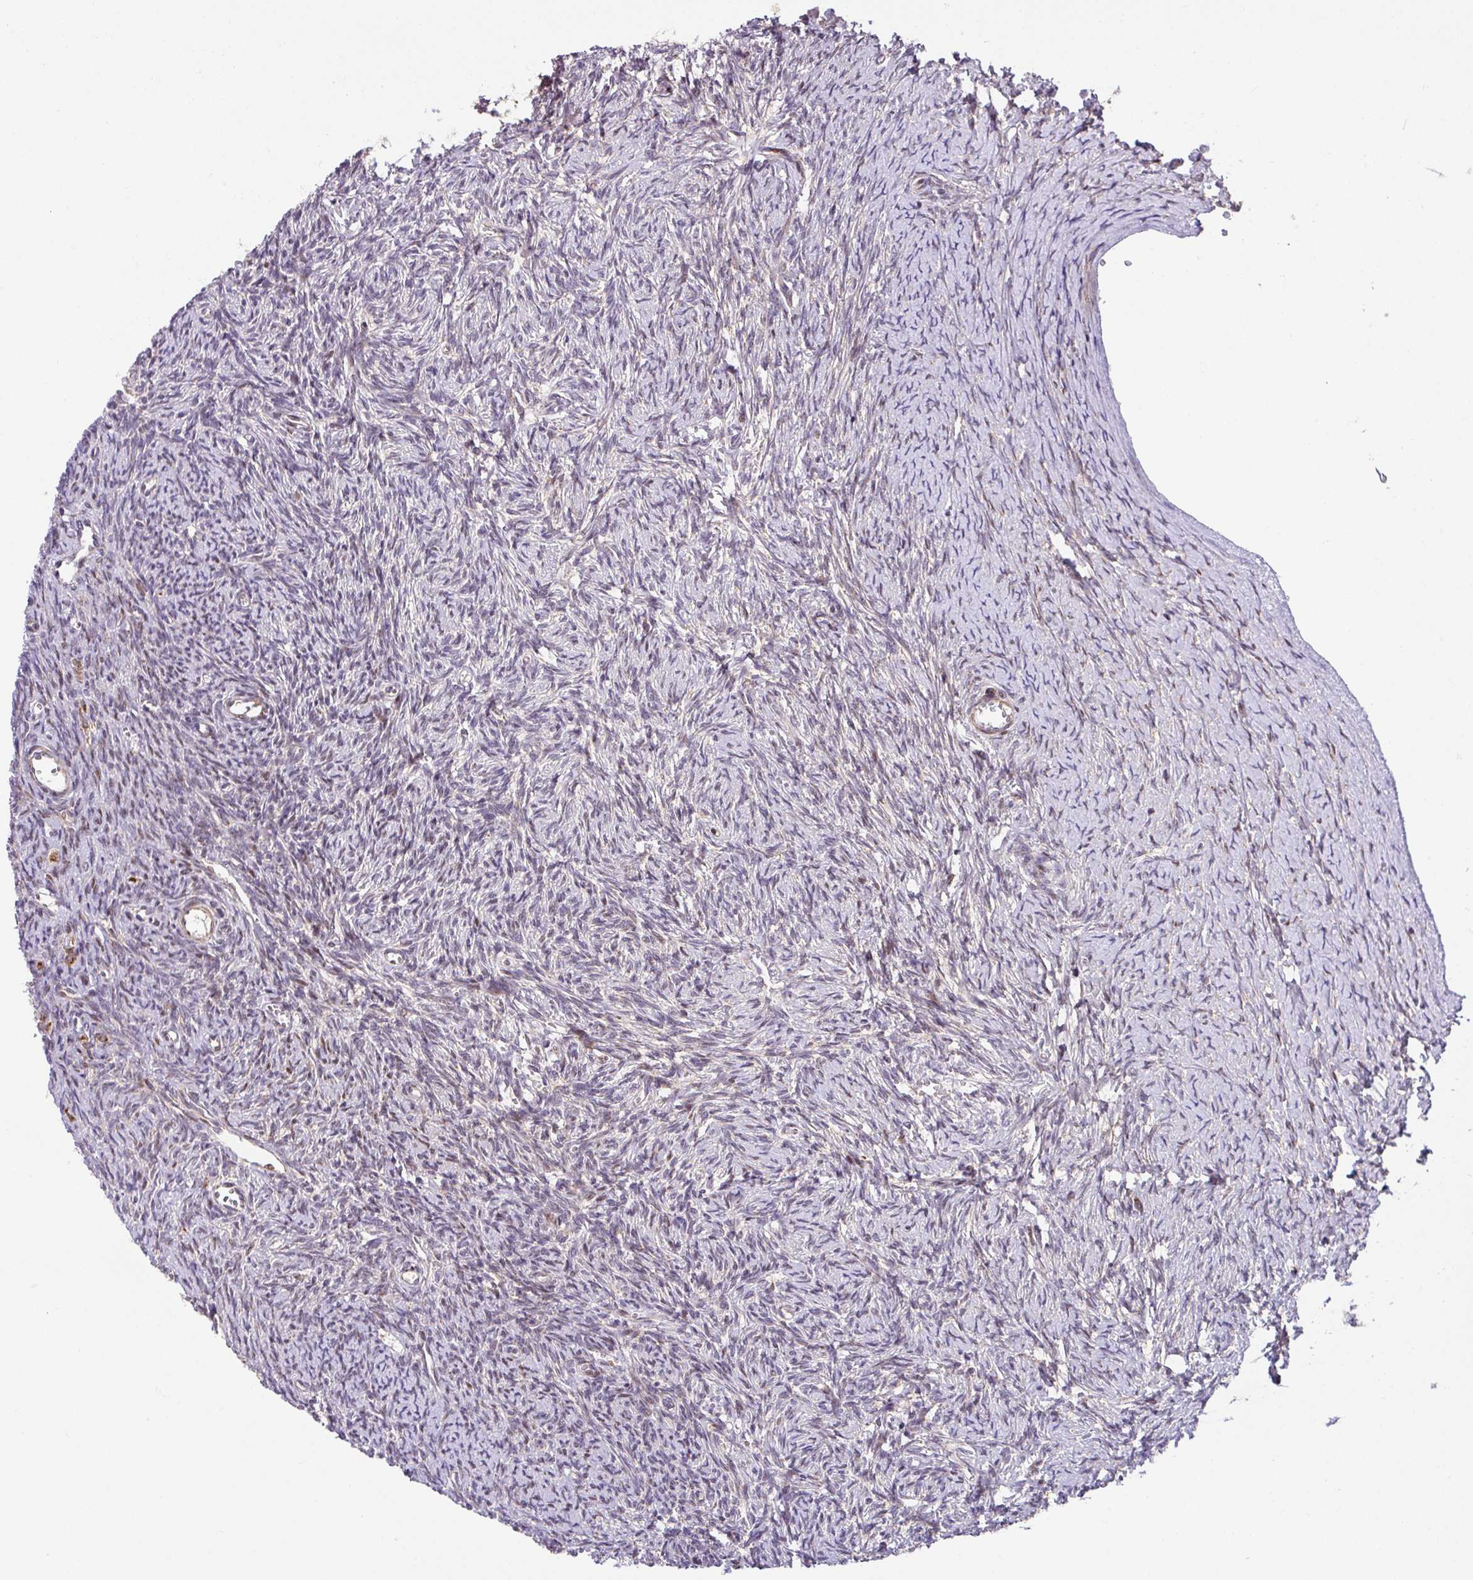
{"staining": {"intensity": "moderate", "quantity": ">75%", "location": "cytoplasmic/membranous"}, "tissue": "ovary", "cell_type": "Follicle cells", "image_type": "normal", "snomed": [{"axis": "morphology", "description": "Normal tissue, NOS"}, {"axis": "topography", "description": "Ovary"}], "caption": "Protein staining shows moderate cytoplasmic/membranous positivity in approximately >75% of follicle cells in normal ovary. Nuclei are stained in blue.", "gene": "ENSG00000269547", "patient": {"sex": "female", "age": 39}}